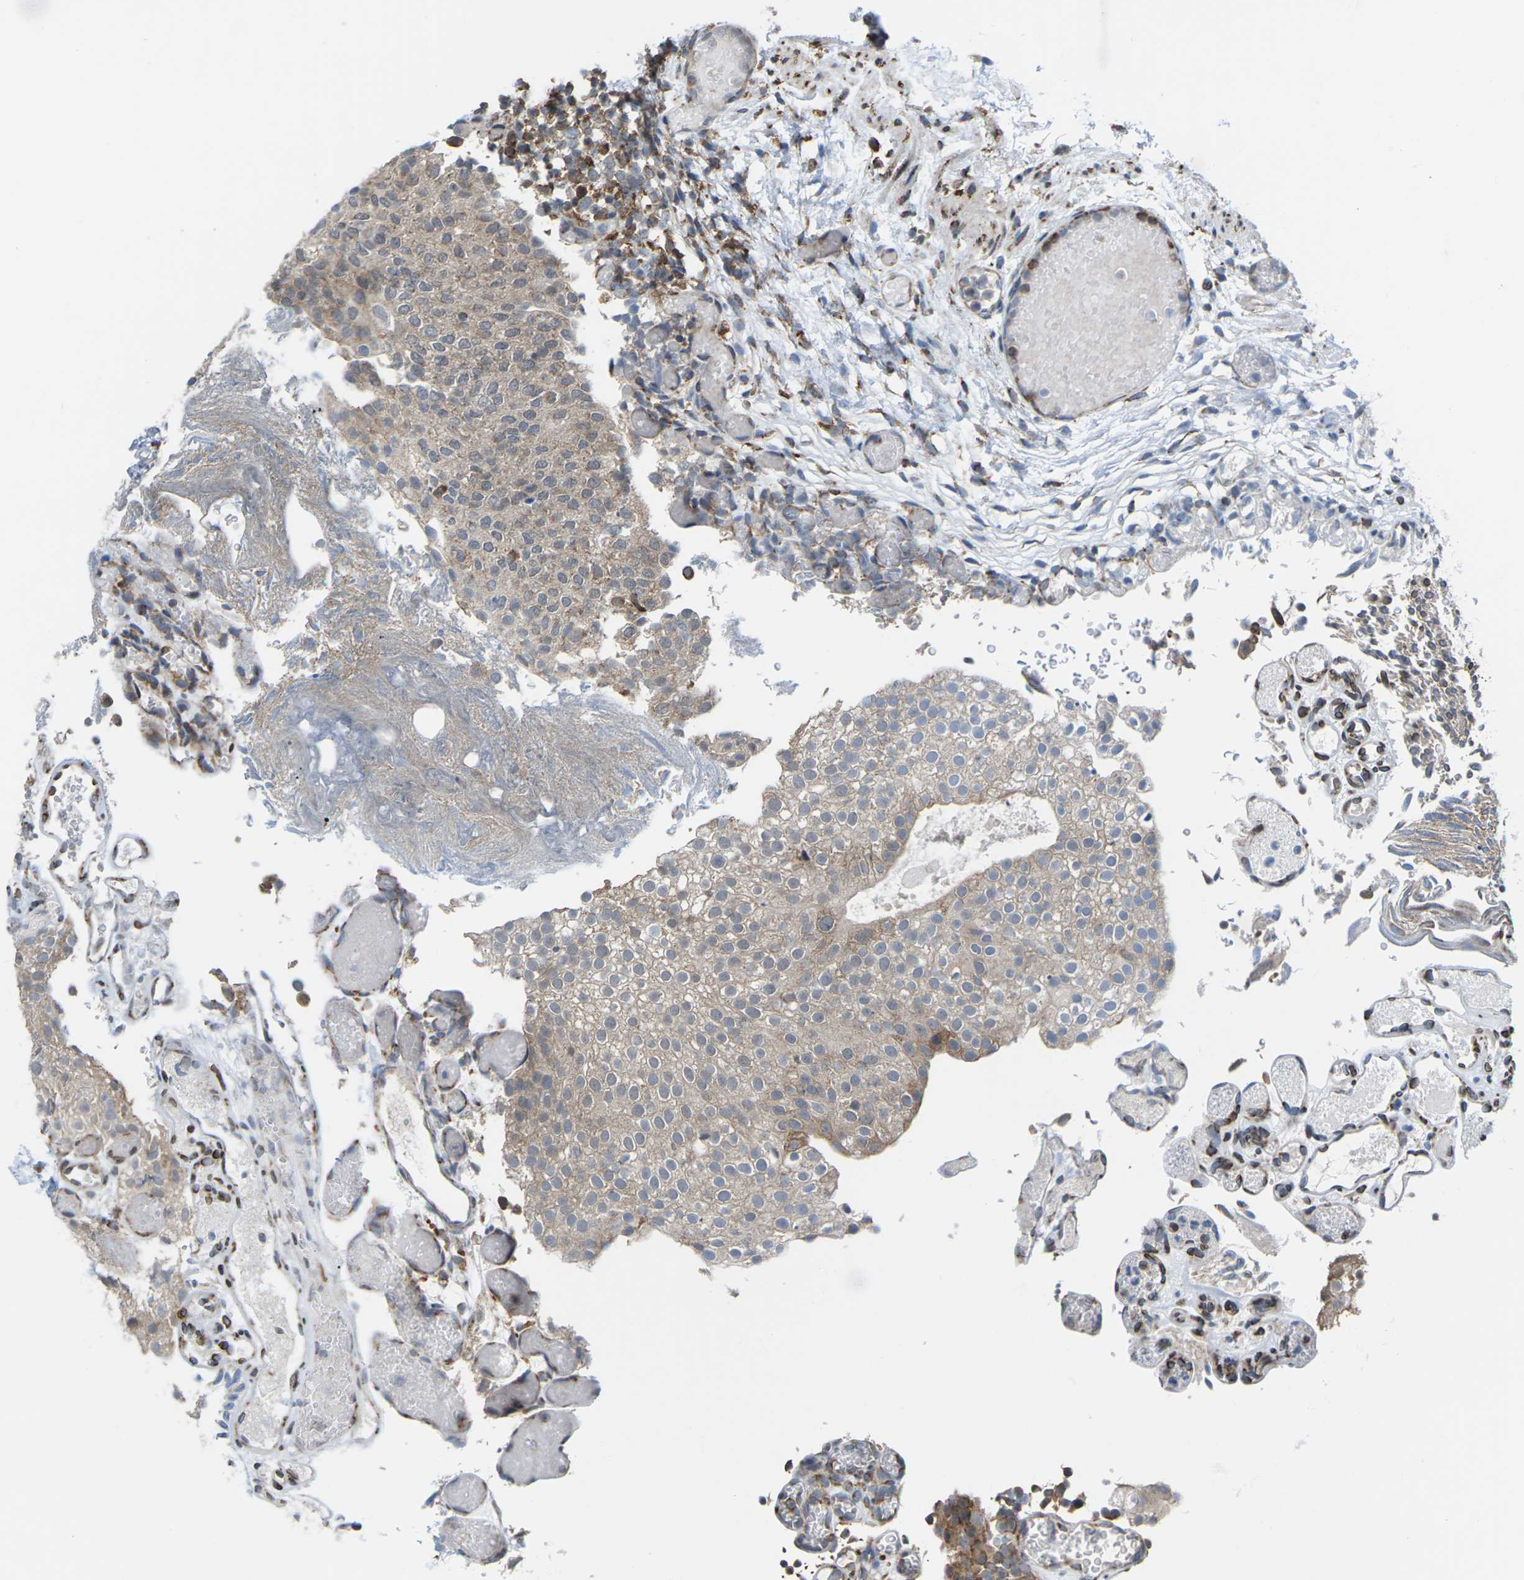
{"staining": {"intensity": "weak", "quantity": ">75%", "location": "cytoplasmic/membranous"}, "tissue": "urothelial cancer", "cell_type": "Tumor cells", "image_type": "cancer", "snomed": [{"axis": "morphology", "description": "Urothelial carcinoma, Low grade"}, {"axis": "topography", "description": "Urinary bladder"}], "caption": "Weak cytoplasmic/membranous staining for a protein is present in about >75% of tumor cells of urothelial cancer using immunohistochemistry.", "gene": "PDZK1IP1", "patient": {"sex": "male", "age": 78}}